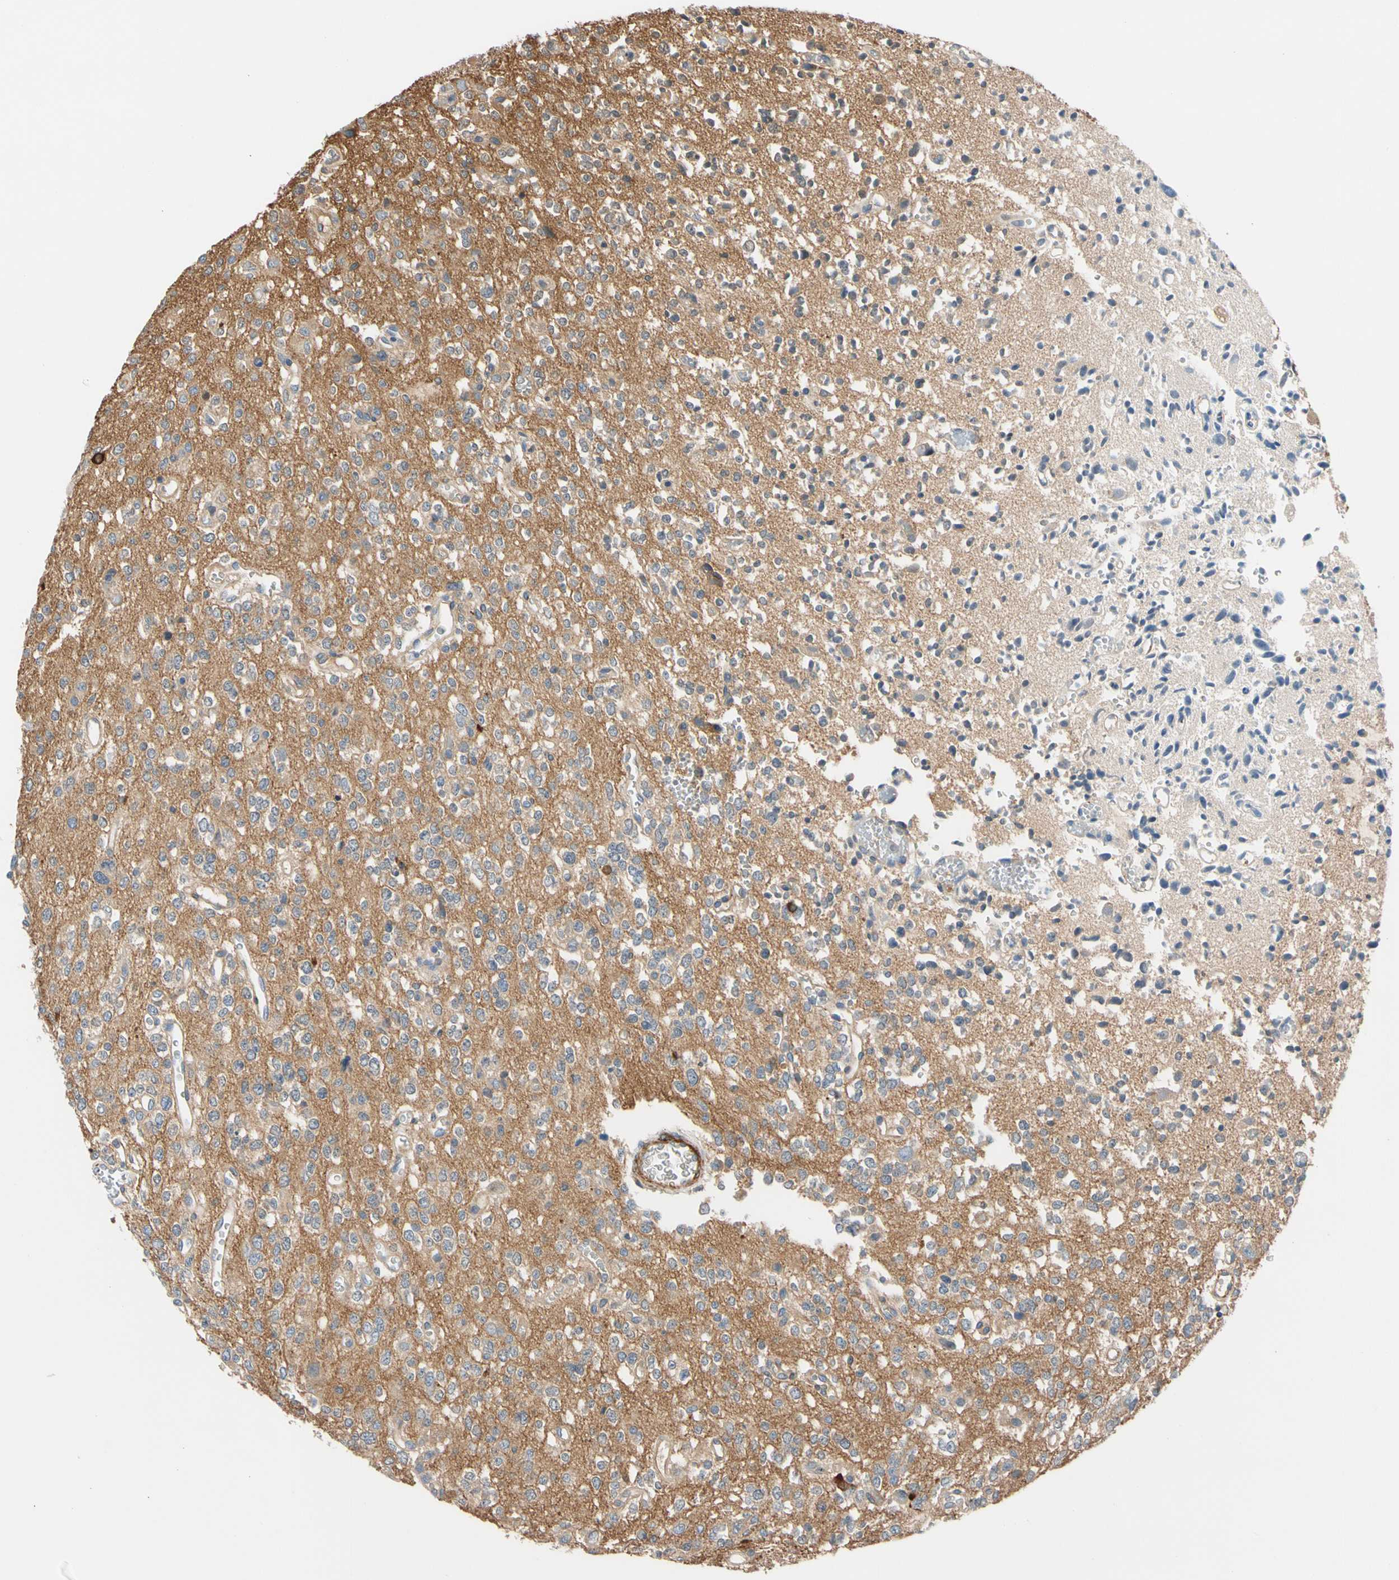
{"staining": {"intensity": "moderate", "quantity": "25%-75%", "location": "cytoplasmic/membranous"}, "tissue": "glioma", "cell_type": "Tumor cells", "image_type": "cancer", "snomed": [{"axis": "morphology", "description": "Glioma, malignant, Low grade"}, {"axis": "topography", "description": "Brain"}], "caption": "Immunohistochemical staining of malignant glioma (low-grade) demonstrates moderate cytoplasmic/membranous protein staining in about 25%-75% of tumor cells. (DAB IHC with brightfield microscopy, high magnification).", "gene": "ENTREP3", "patient": {"sex": "male", "age": 38}}